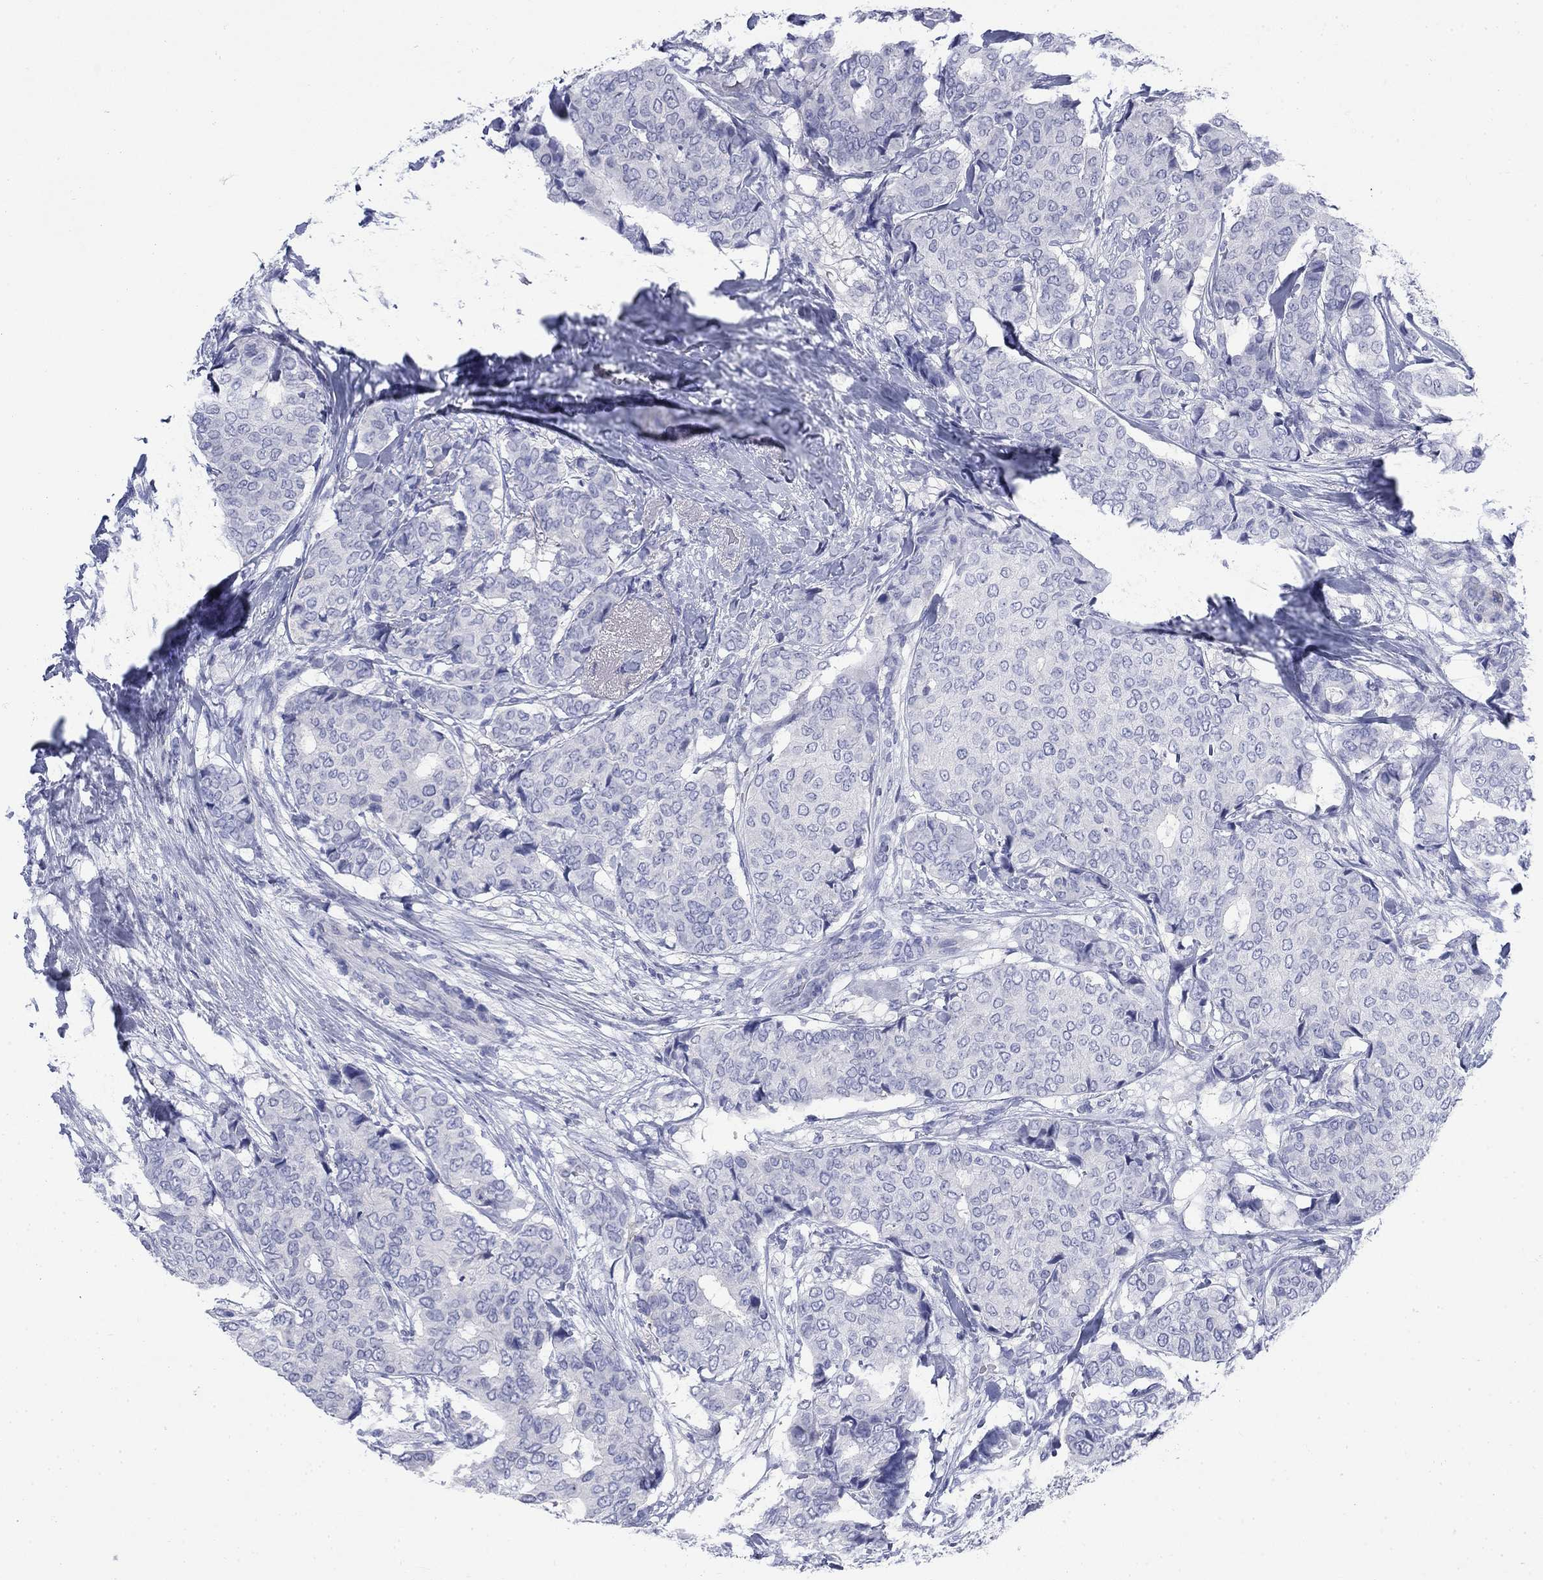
{"staining": {"intensity": "negative", "quantity": "none", "location": "none"}, "tissue": "breast cancer", "cell_type": "Tumor cells", "image_type": "cancer", "snomed": [{"axis": "morphology", "description": "Duct carcinoma"}, {"axis": "topography", "description": "Breast"}], "caption": "Immunohistochemistry photomicrograph of intraductal carcinoma (breast) stained for a protein (brown), which shows no expression in tumor cells. Nuclei are stained in blue.", "gene": "IGF2BP3", "patient": {"sex": "female", "age": 75}}